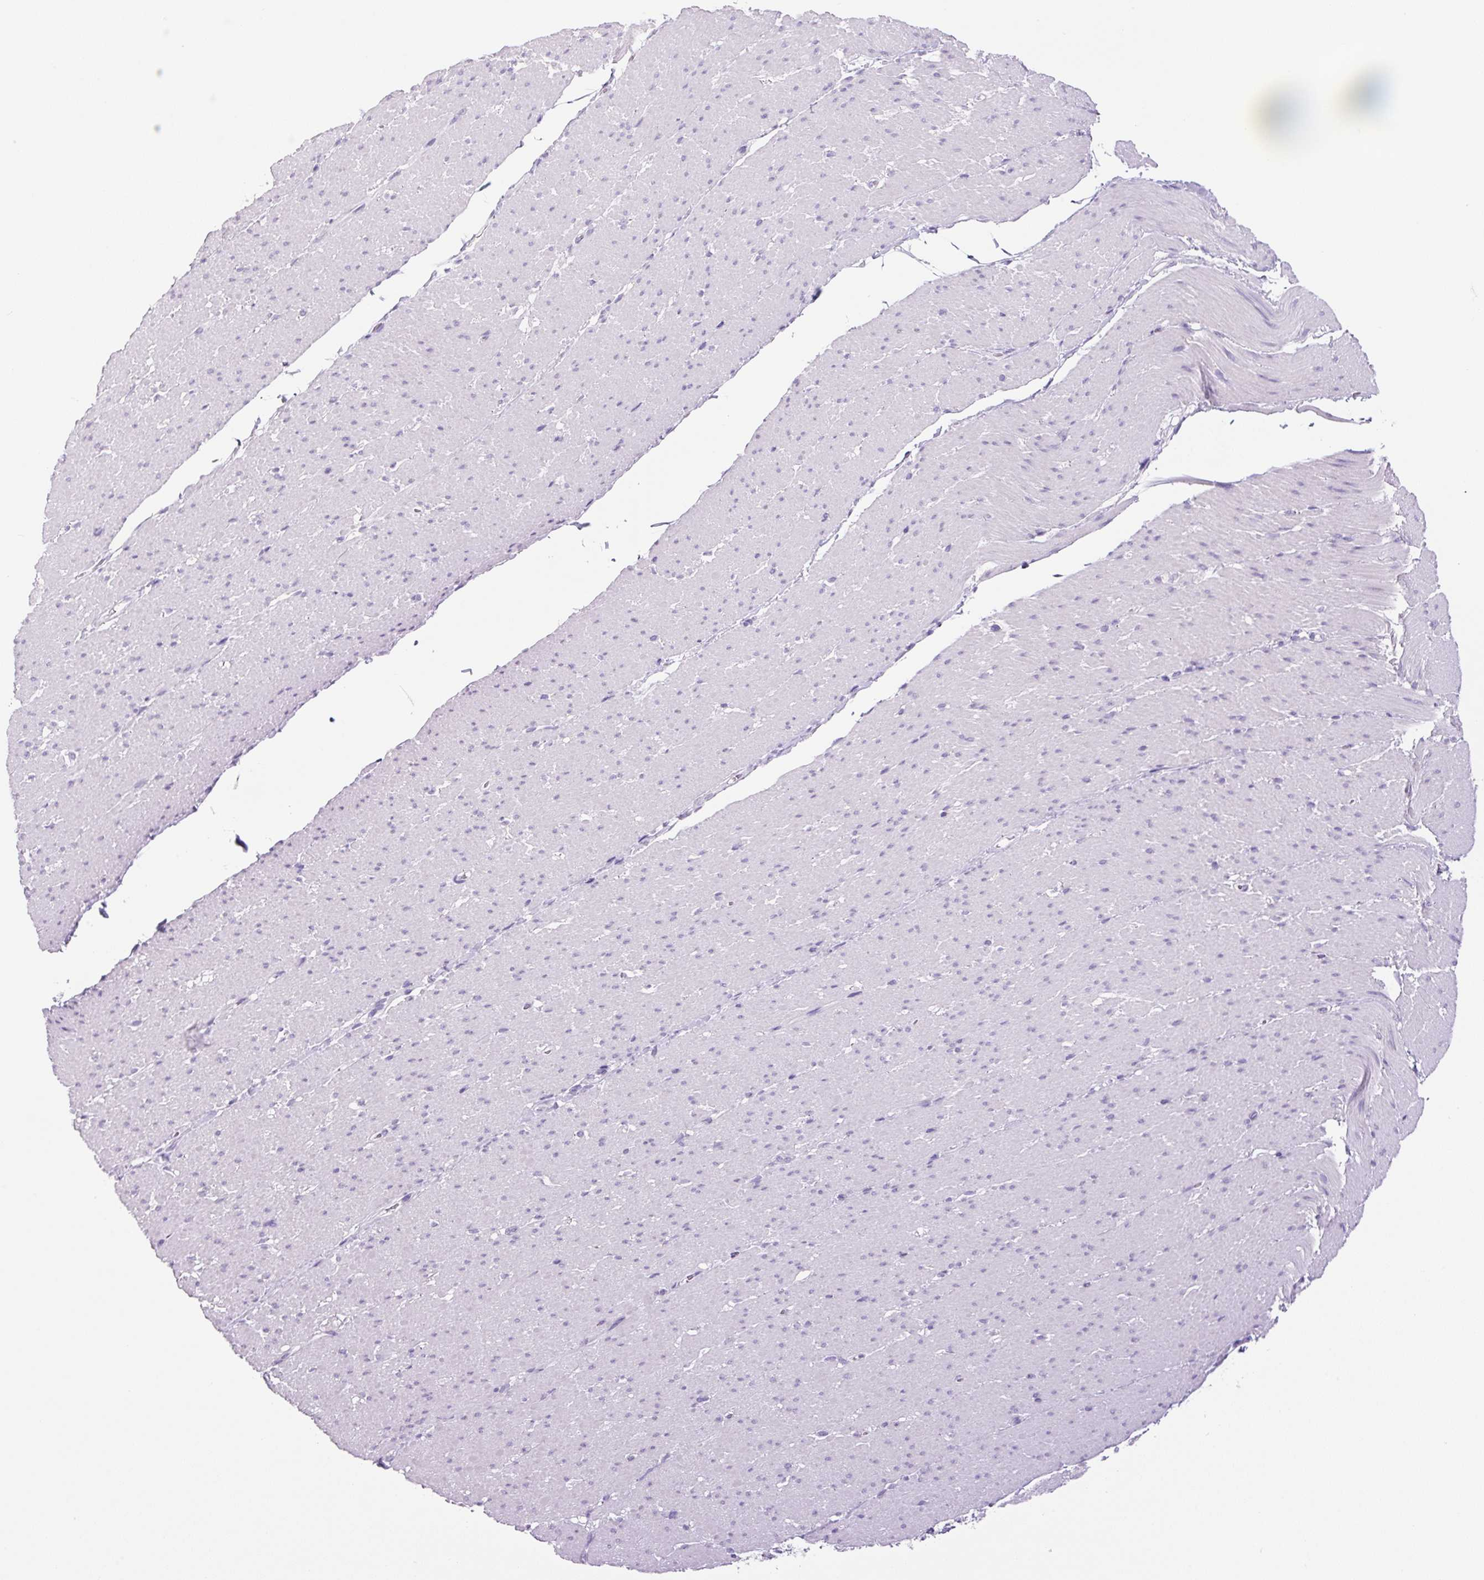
{"staining": {"intensity": "negative", "quantity": "none", "location": "none"}, "tissue": "smooth muscle", "cell_type": "Smooth muscle cells", "image_type": "normal", "snomed": [{"axis": "morphology", "description": "Normal tissue, NOS"}, {"axis": "topography", "description": "Smooth muscle"}, {"axis": "topography", "description": "Rectum"}], "caption": "DAB (3,3'-diaminobenzidine) immunohistochemical staining of normal human smooth muscle reveals no significant staining in smooth muscle cells.", "gene": "CHGA", "patient": {"sex": "male", "age": 53}}